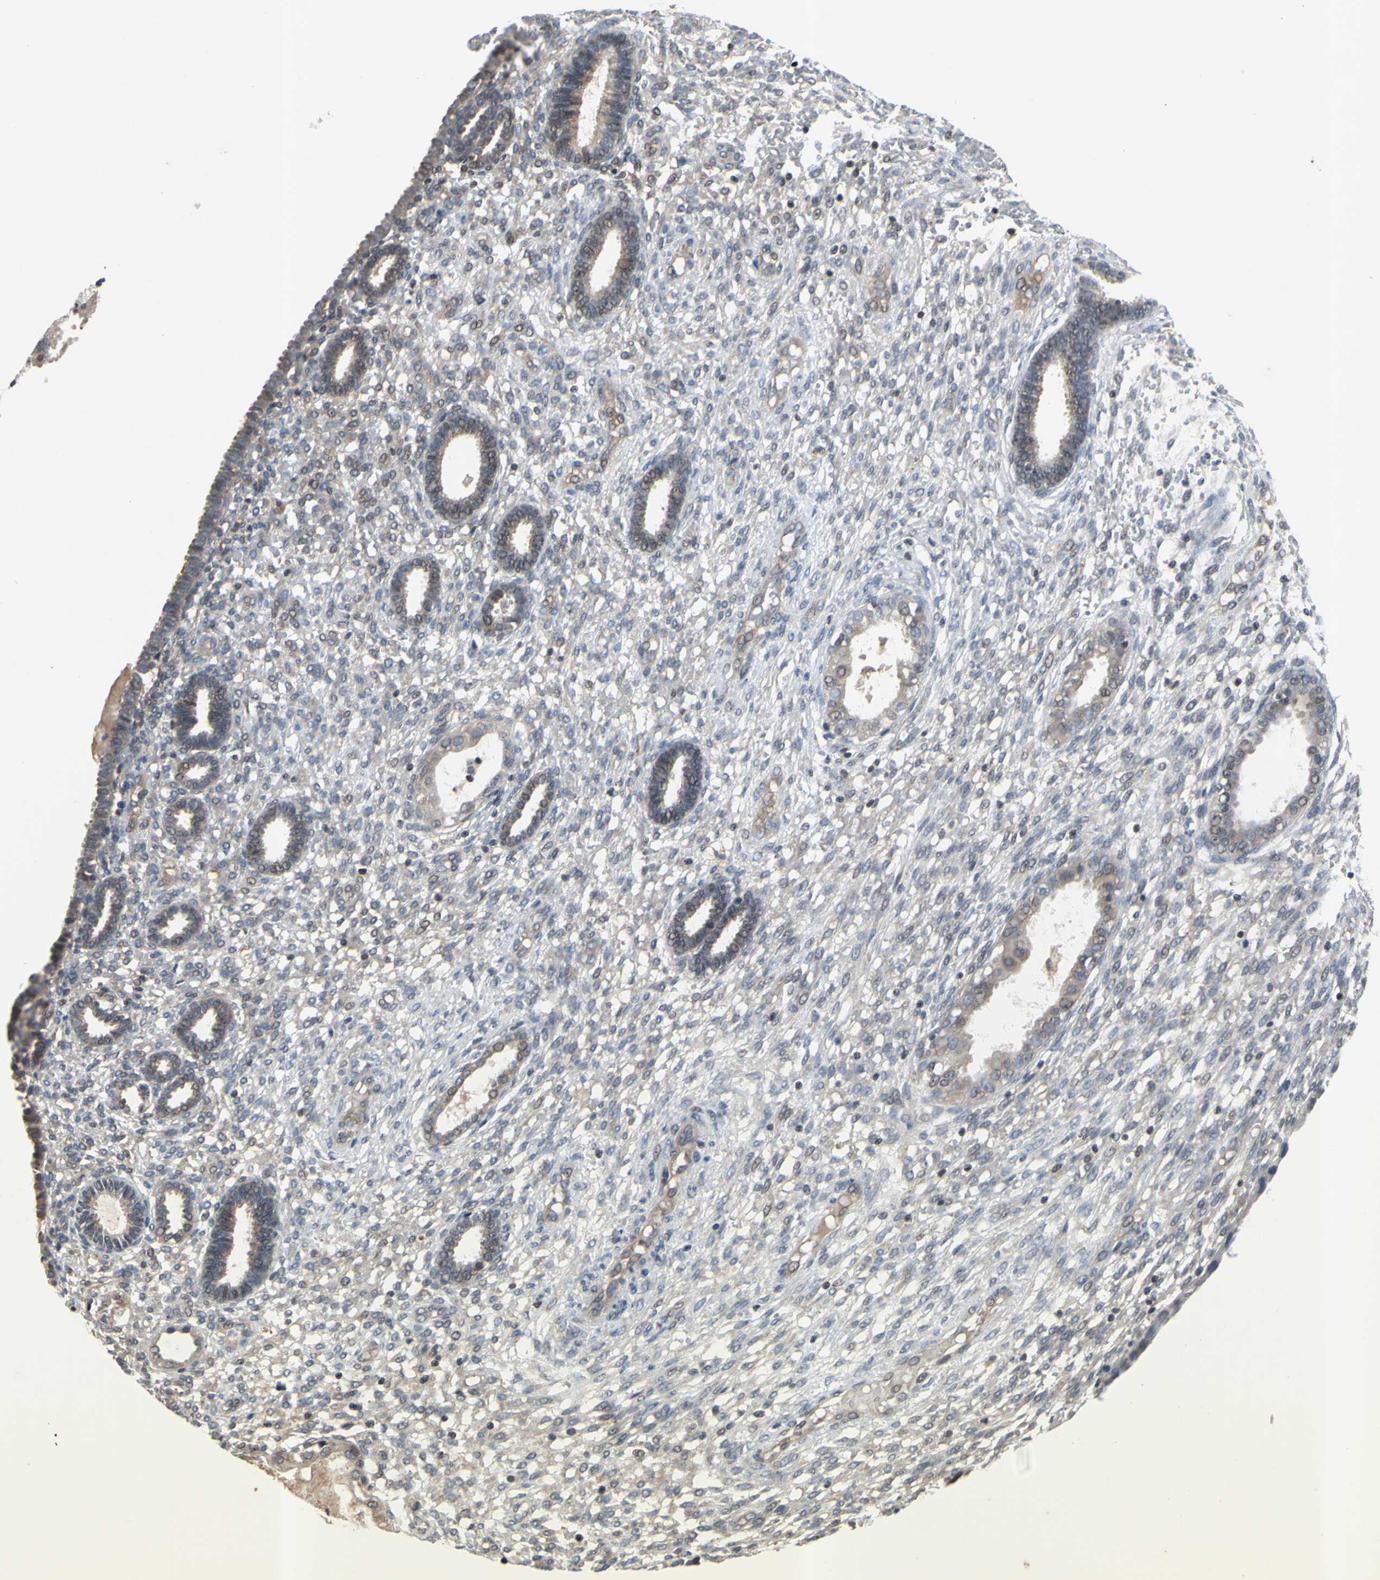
{"staining": {"intensity": "weak", "quantity": "<25%", "location": "nuclear"}, "tissue": "endometrium", "cell_type": "Cells in endometrial stroma", "image_type": "normal", "snomed": [{"axis": "morphology", "description": "Normal tissue, NOS"}, {"axis": "topography", "description": "Endometrium"}], "caption": "The image reveals no significant expression in cells in endometrial stroma of endometrium.", "gene": "ARG1", "patient": {"sex": "female", "age": 61}}